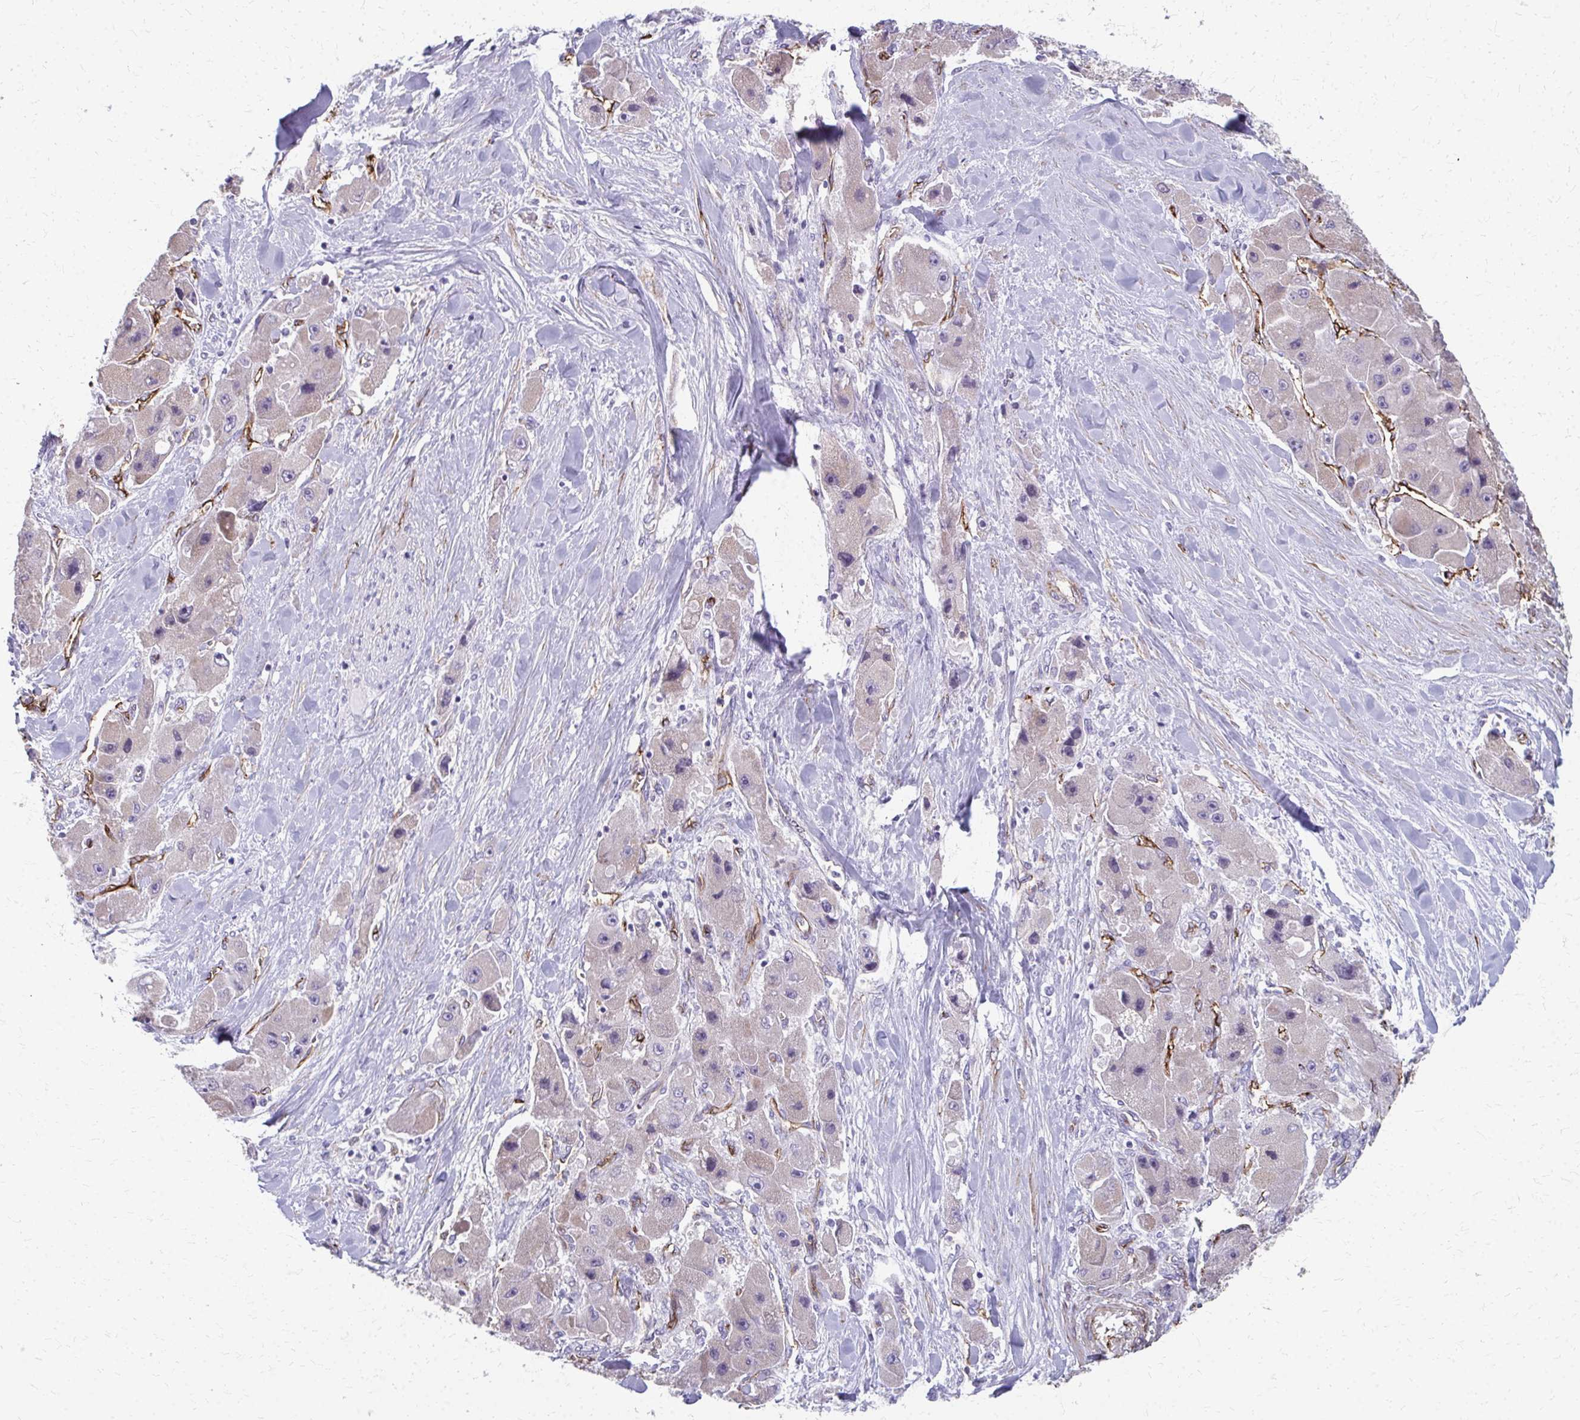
{"staining": {"intensity": "negative", "quantity": "none", "location": "none"}, "tissue": "liver cancer", "cell_type": "Tumor cells", "image_type": "cancer", "snomed": [{"axis": "morphology", "description": "Carcinoma, Hepatocellular, NOS"}, {"axis": "topography", "description": "Liver"}], "caption": "IHC of human hepatocellular carcinoma (liver) shows no expression in tumor cells.", "gene": "ADIPOQ", "patient": {"sex": "male", "age": 24}}